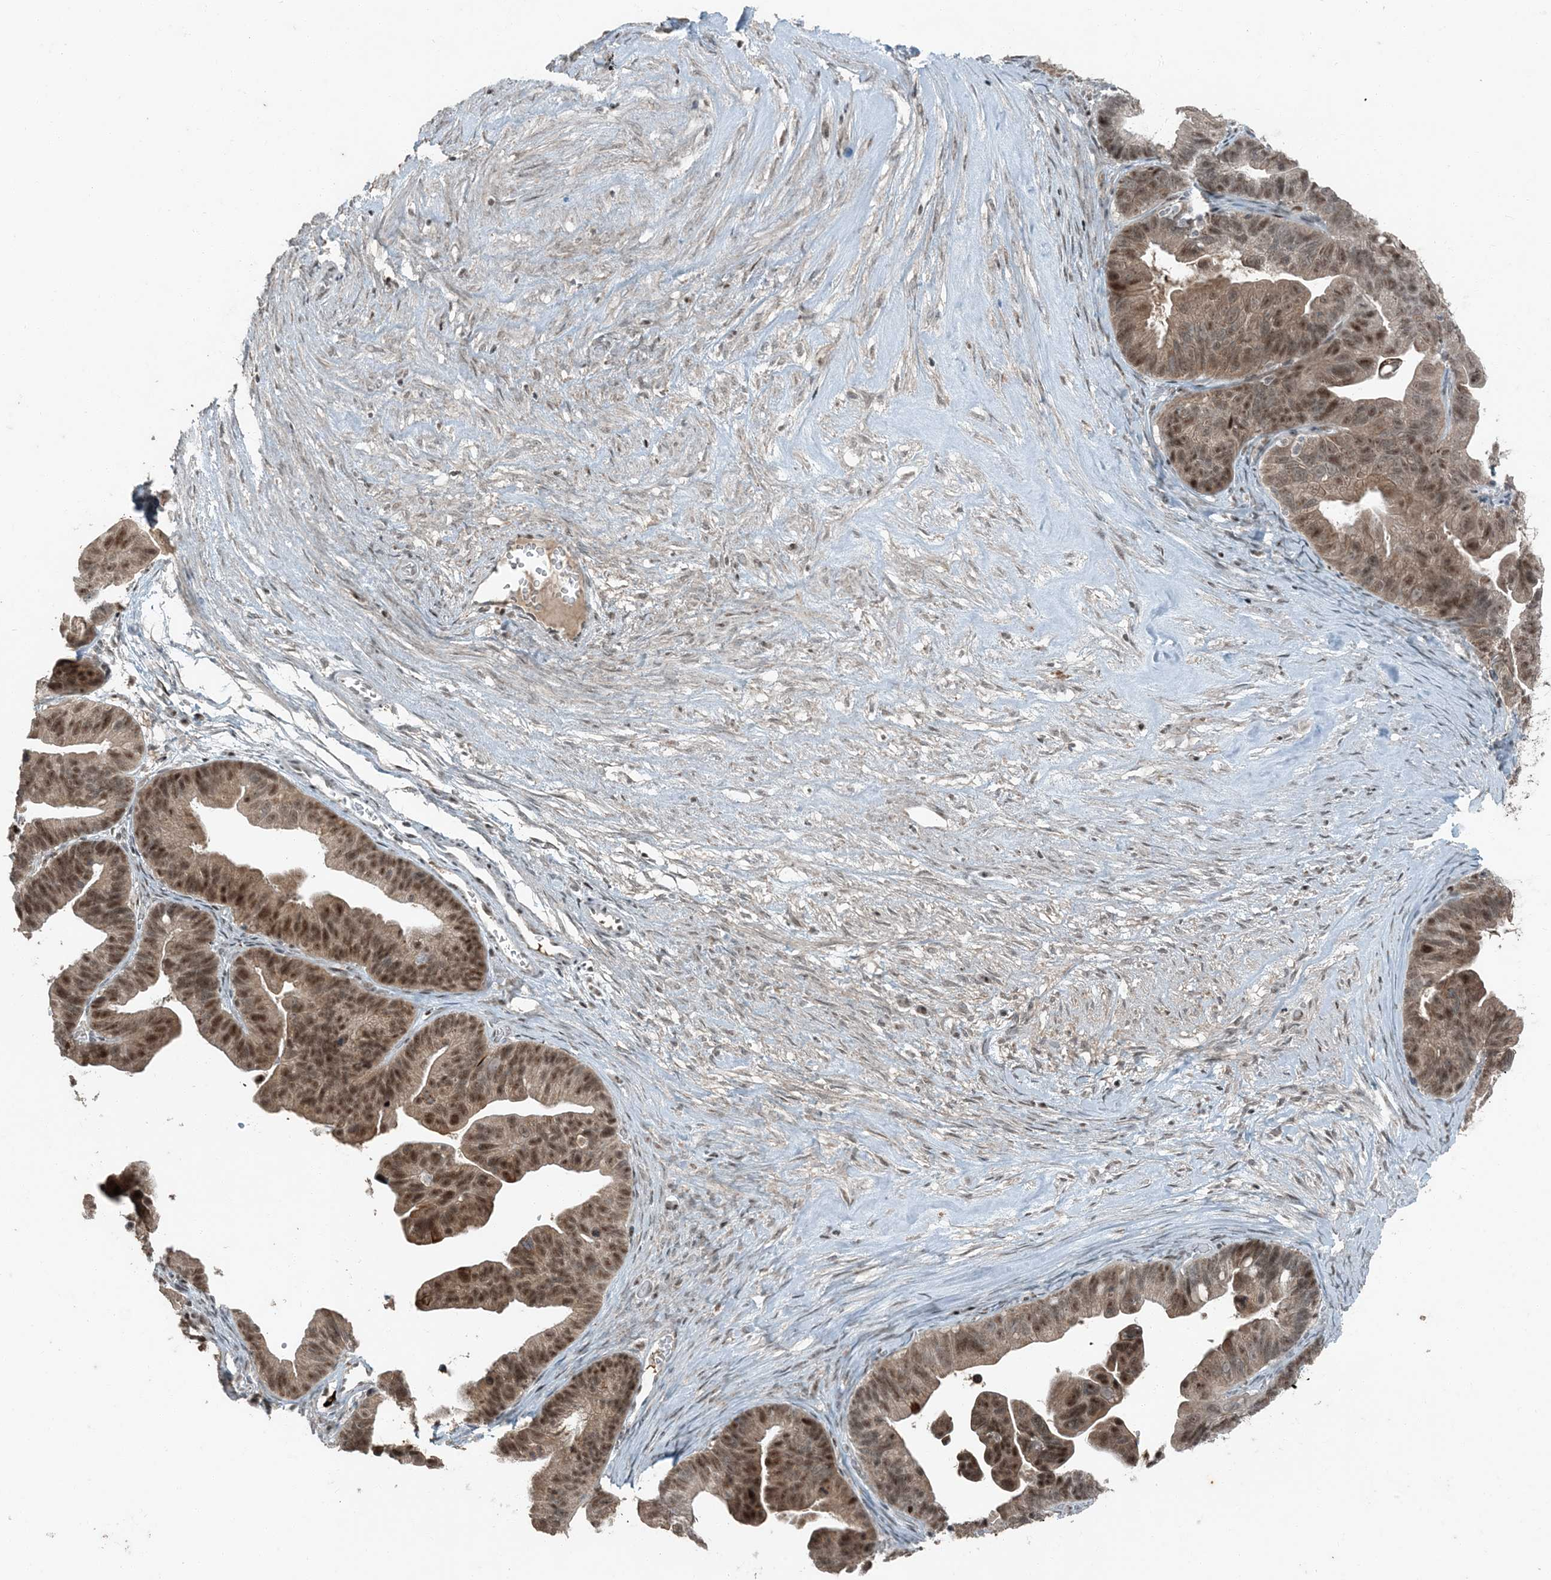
{"staining": {"intensity": "moderate", "quantity": ">75%", "location": "cytoplasmic/membranous,nuclear"}, "tissue": "ovarian cancer", "cell_type": "Tumor cells", "image_type": "cancer", "snomed": [{"axis": "morphology", "description": "Cystadenocarcinoma, serous, NOS"}, {"axis": "topography", "description": "Ovary"}], "caption": "Immunohistochemistry photomicrograph of neoplastic tissue: serous cystadenocarcinoma (ovarian) stained using immunohistochemistry (IHC) displays medium levels of moderate protein expression localized specifically in the cytoplasmic/membranous and nuclear of tumor cells, appearing as a cytoplasmic/membranous and nuclear brown color.", "gene": "TADA2B", "patient": {"sex": "female", "age": 56}}